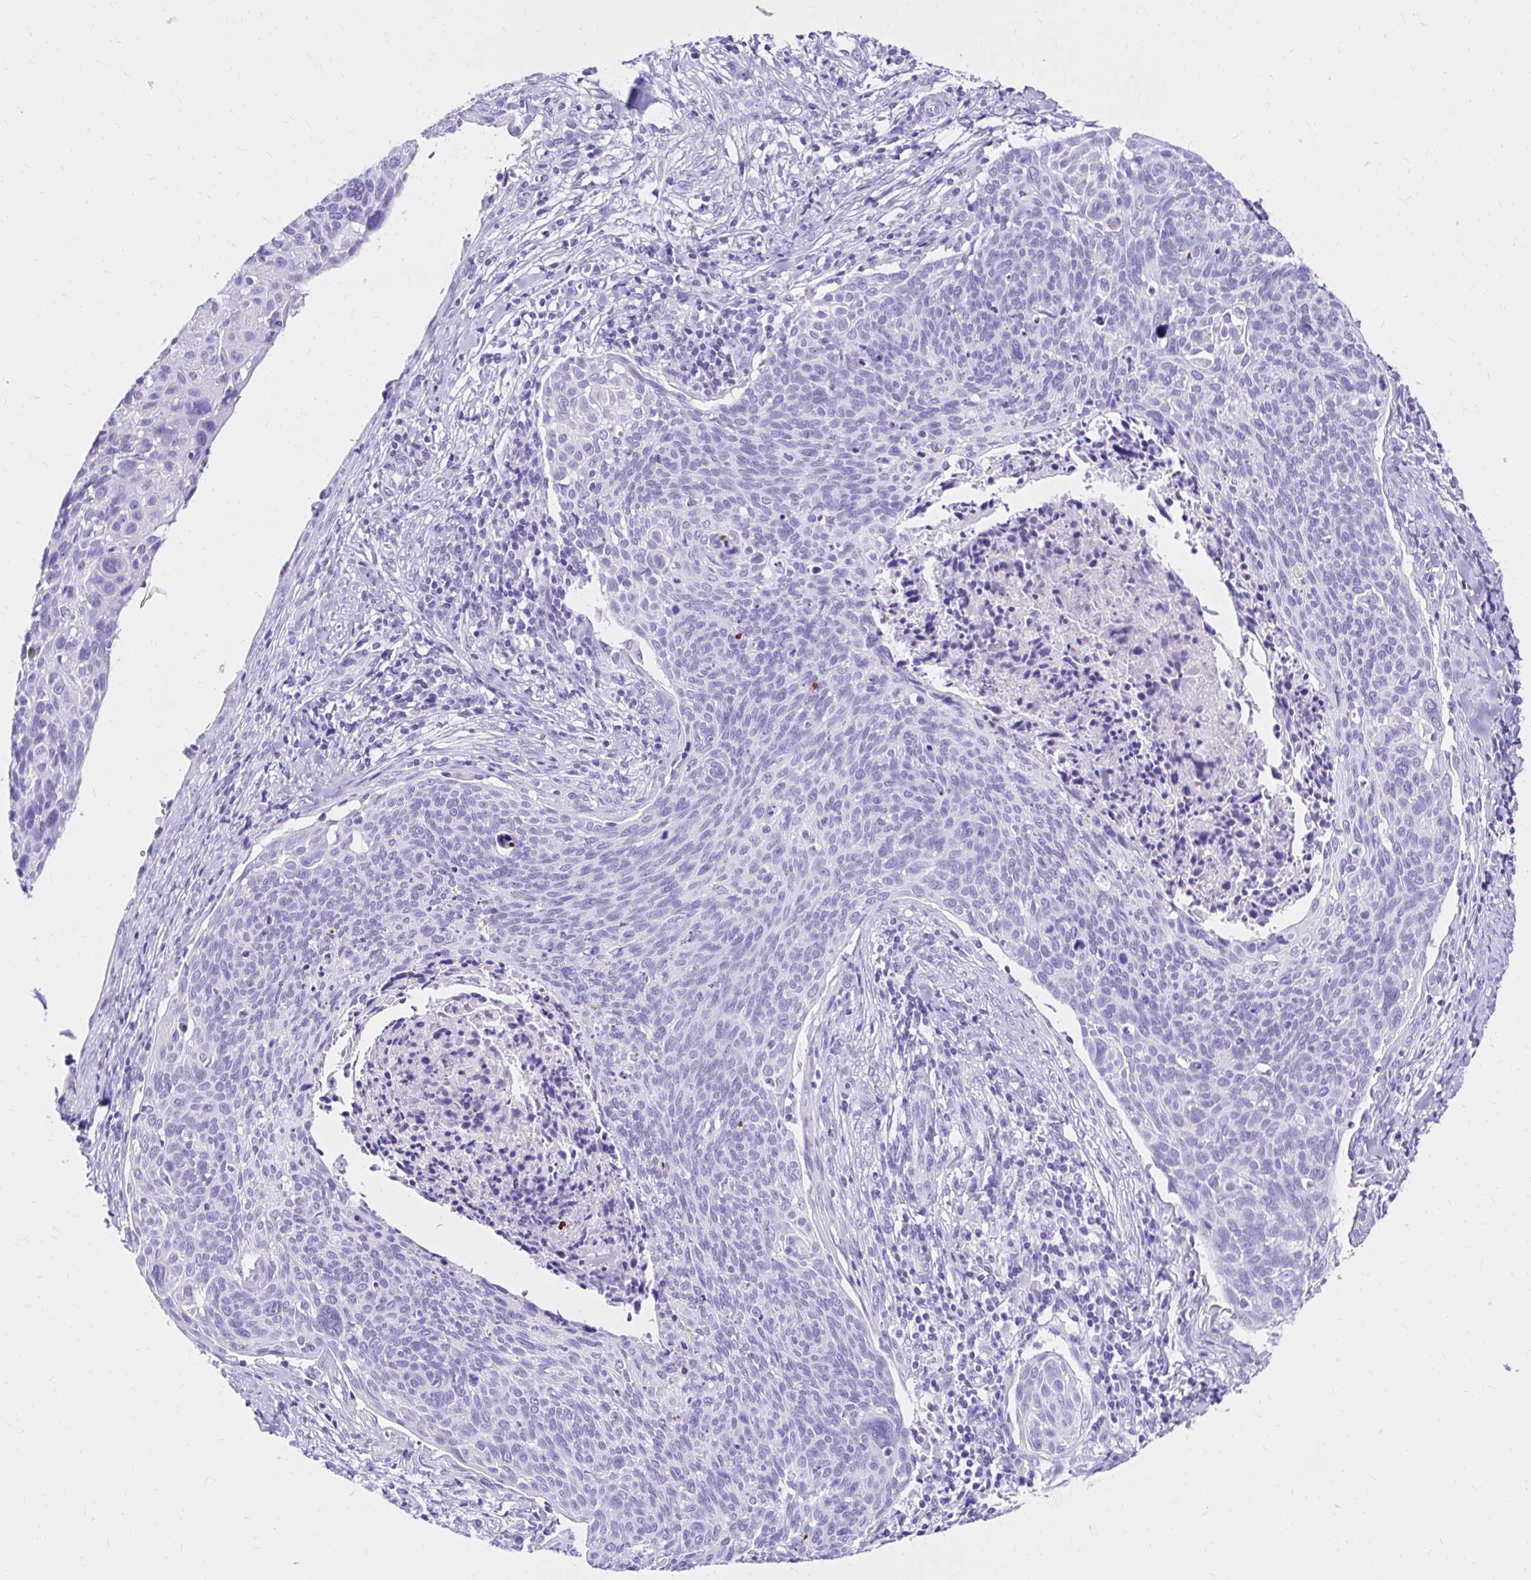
{"staining": {"intensity": "negative", "quantity": "none", "location": "none"}, "tissue": "cervical cancer", "cell_type": "Tumor cells", "image_type": "cancer", "snomed": [{"axis": "morphology", "description": "Squamous cell carcinoma, NOS"}, {"axis": "topography", "description": "Cervix"}], "caption": "This is an IHC image of human cervical cancer. There is no staining in tumor cells.", "gene": "S100G", "patient": {"sex": "female", "age": 49}}